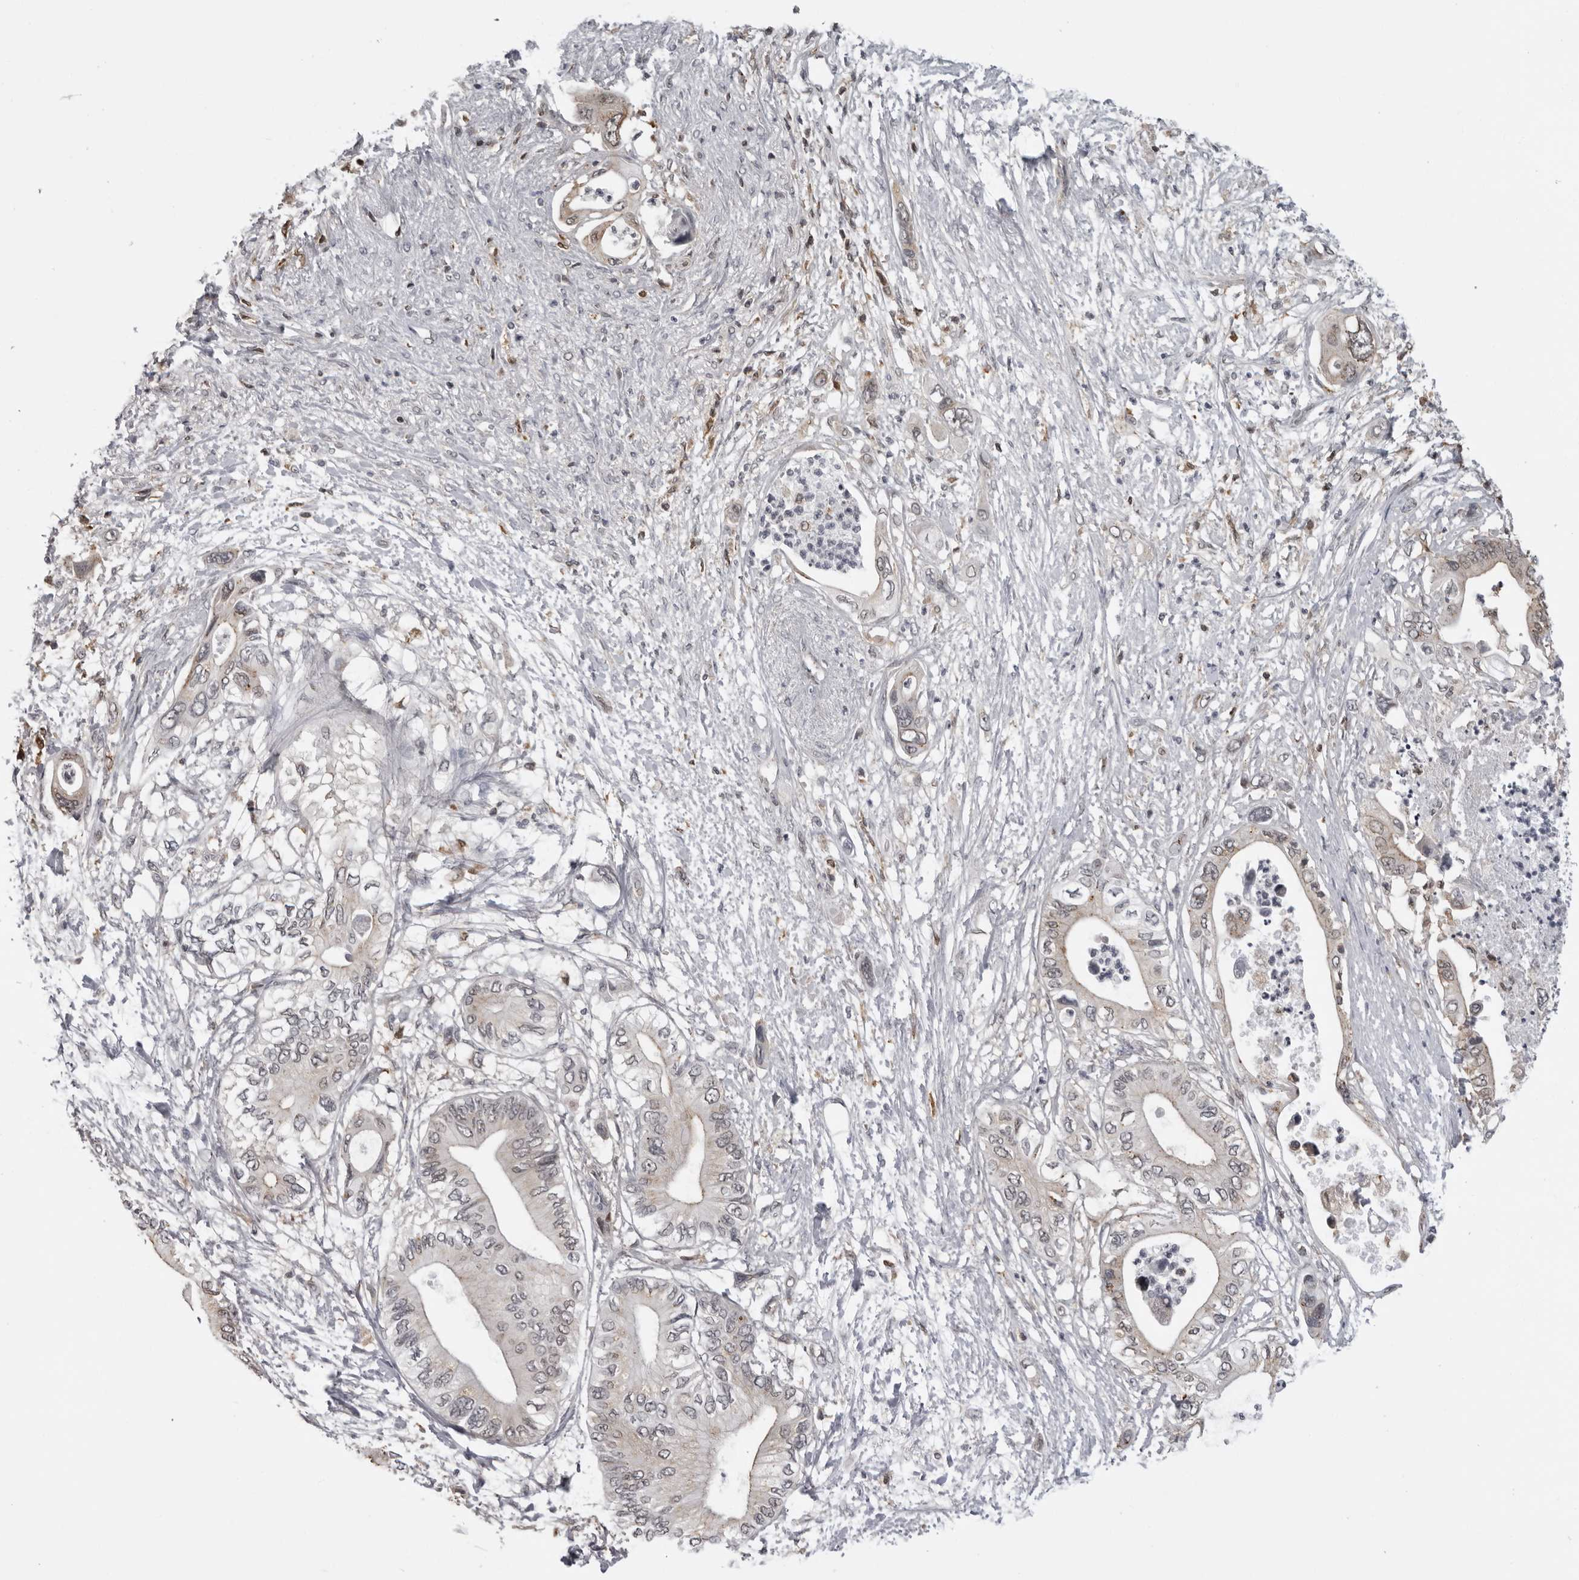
{"staining": {"intensity": "weak", "quantity": "25%-75%", "location": "cytoplasmic/membranous,nuclear"}, "tissue": "pancreatic cancer", "cell_type": "Tumor cells", "image_type": "cancer", "snomed": [{"axis": "morphology", "description": "Adenocarcinoma, NOS"}, {"axis": "topography", "description": "Pancreas"}], "caption": "There is low levels of weak cytoplasmic/membranous and nuclear staining in tumor cells of adenocarcinoma (pancreatic), as demonstrated by immunohistochemical staining (brown color).", "gene": "PDCL3", "patient": {"sex": "male", "age": 66}}